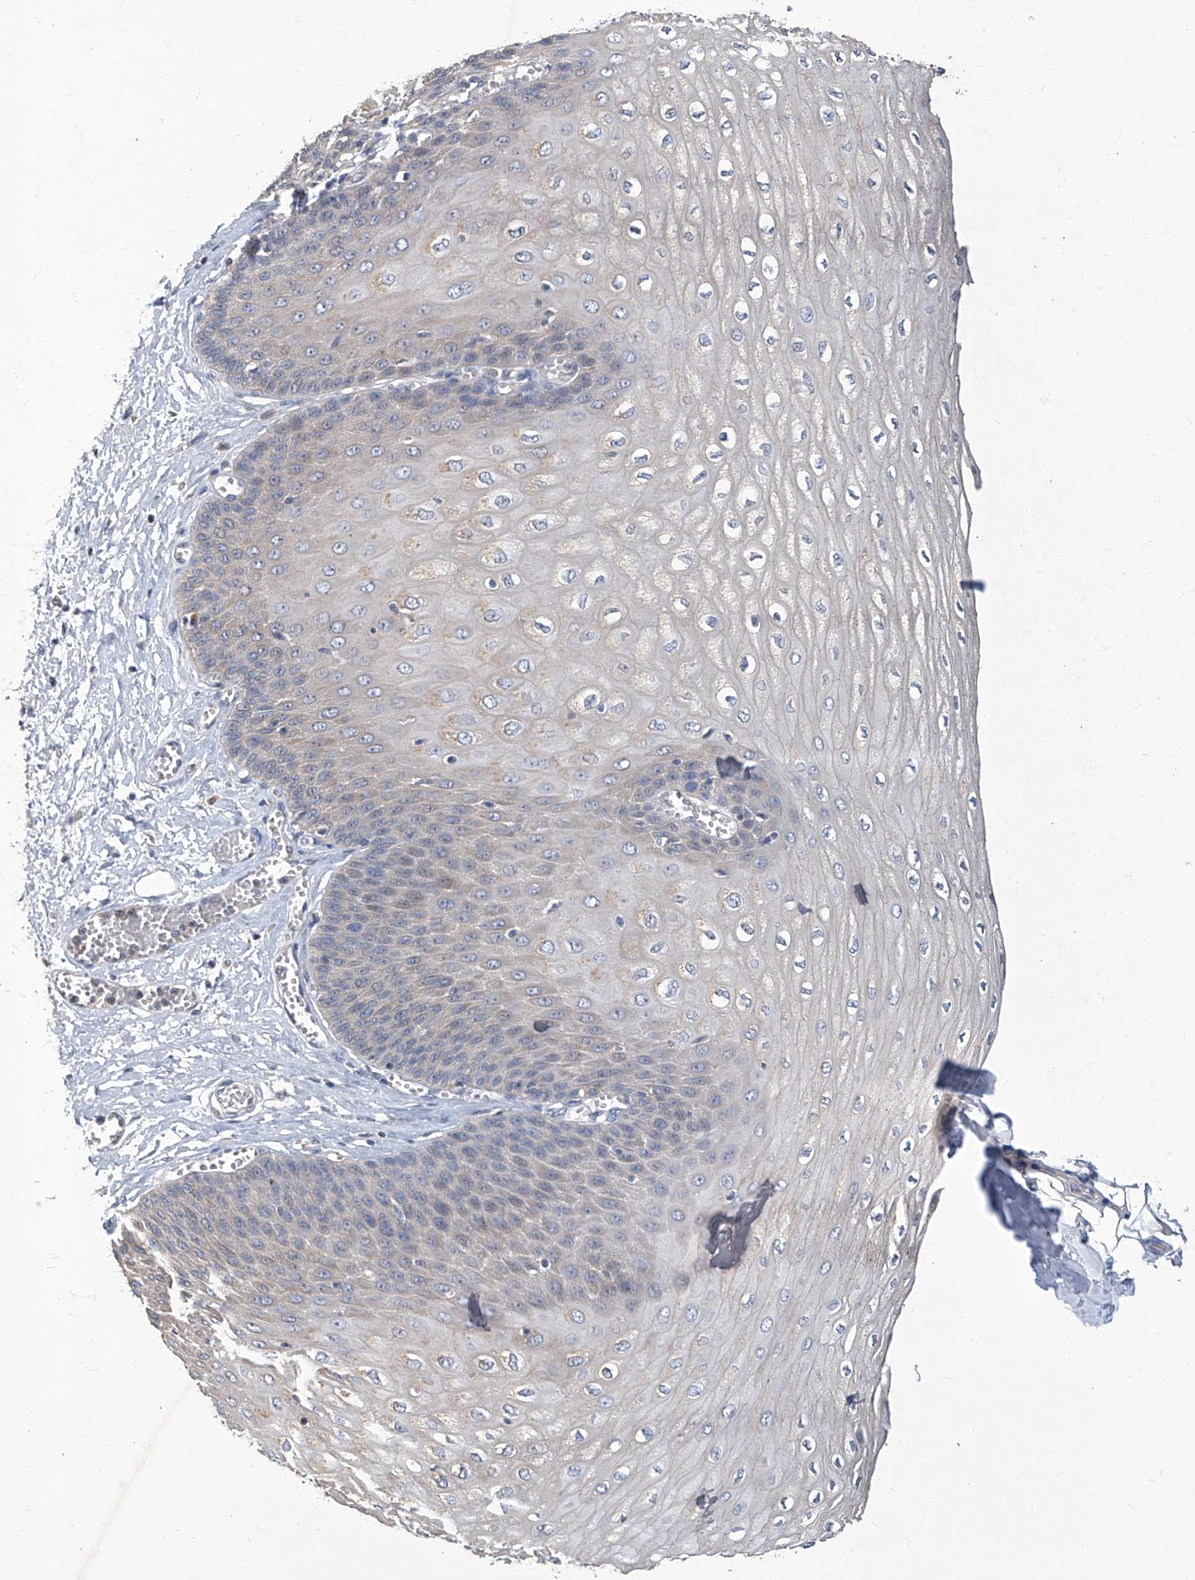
{"staining": {"intensity": "negative", "quantity": "none", "location": "none"}, "tissue": "esophagus", "cell_type": "Squamous epithelial cells", "image_type": "normal", "snomed": [{"axis": "morphology", "description": "Normal tissue, NOS"}, {"axis": "topography", "description": "Esophagus"}], "caption": "This is a histopathology image of IHC staining of normal esophagus, which shows no staining in squamous epithelial cells.", "gene": "TGFBR1", "patient": {"sex": "male", "age": 60}}